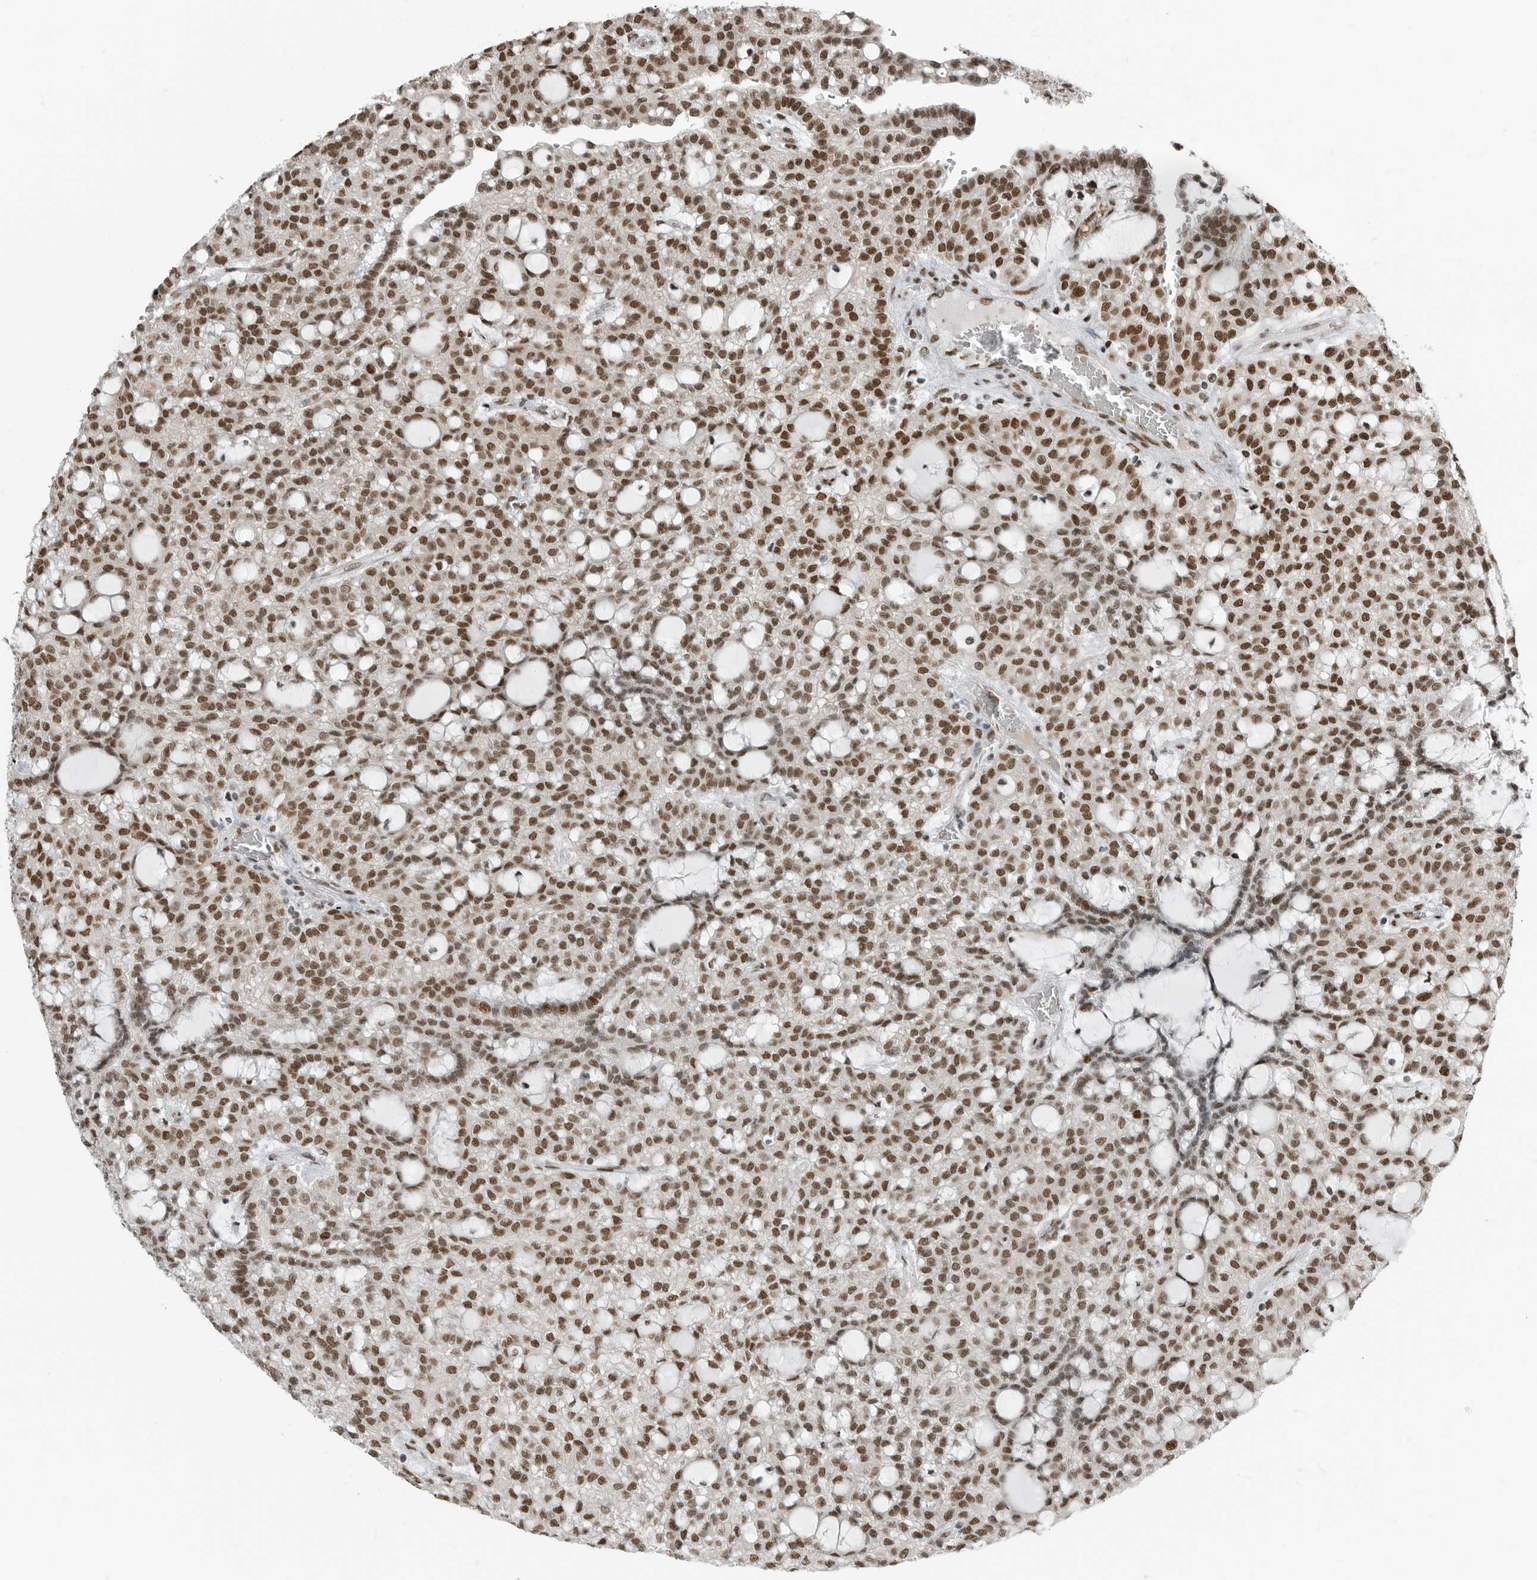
{"staining": {"intensity": "moderate", "quantity": ">75%", "location": "nuclear"}, "tissue": "renal cancer", "cell_type": "Tumor cells", "image_type": "cancer", "snomed": [{"axis": "morphology", "description": "Adenocarcinoma, NOS"}, {"axis": "topography", "description": "Kidney"}], "caption": "The photomicrograph shows a brown stain indicating the presence of a protein in the nuclear of tumor cells in renal adenocarcinoma.", "gene": "BLZF1", "patient": {"sex": "male", "age": 63}}